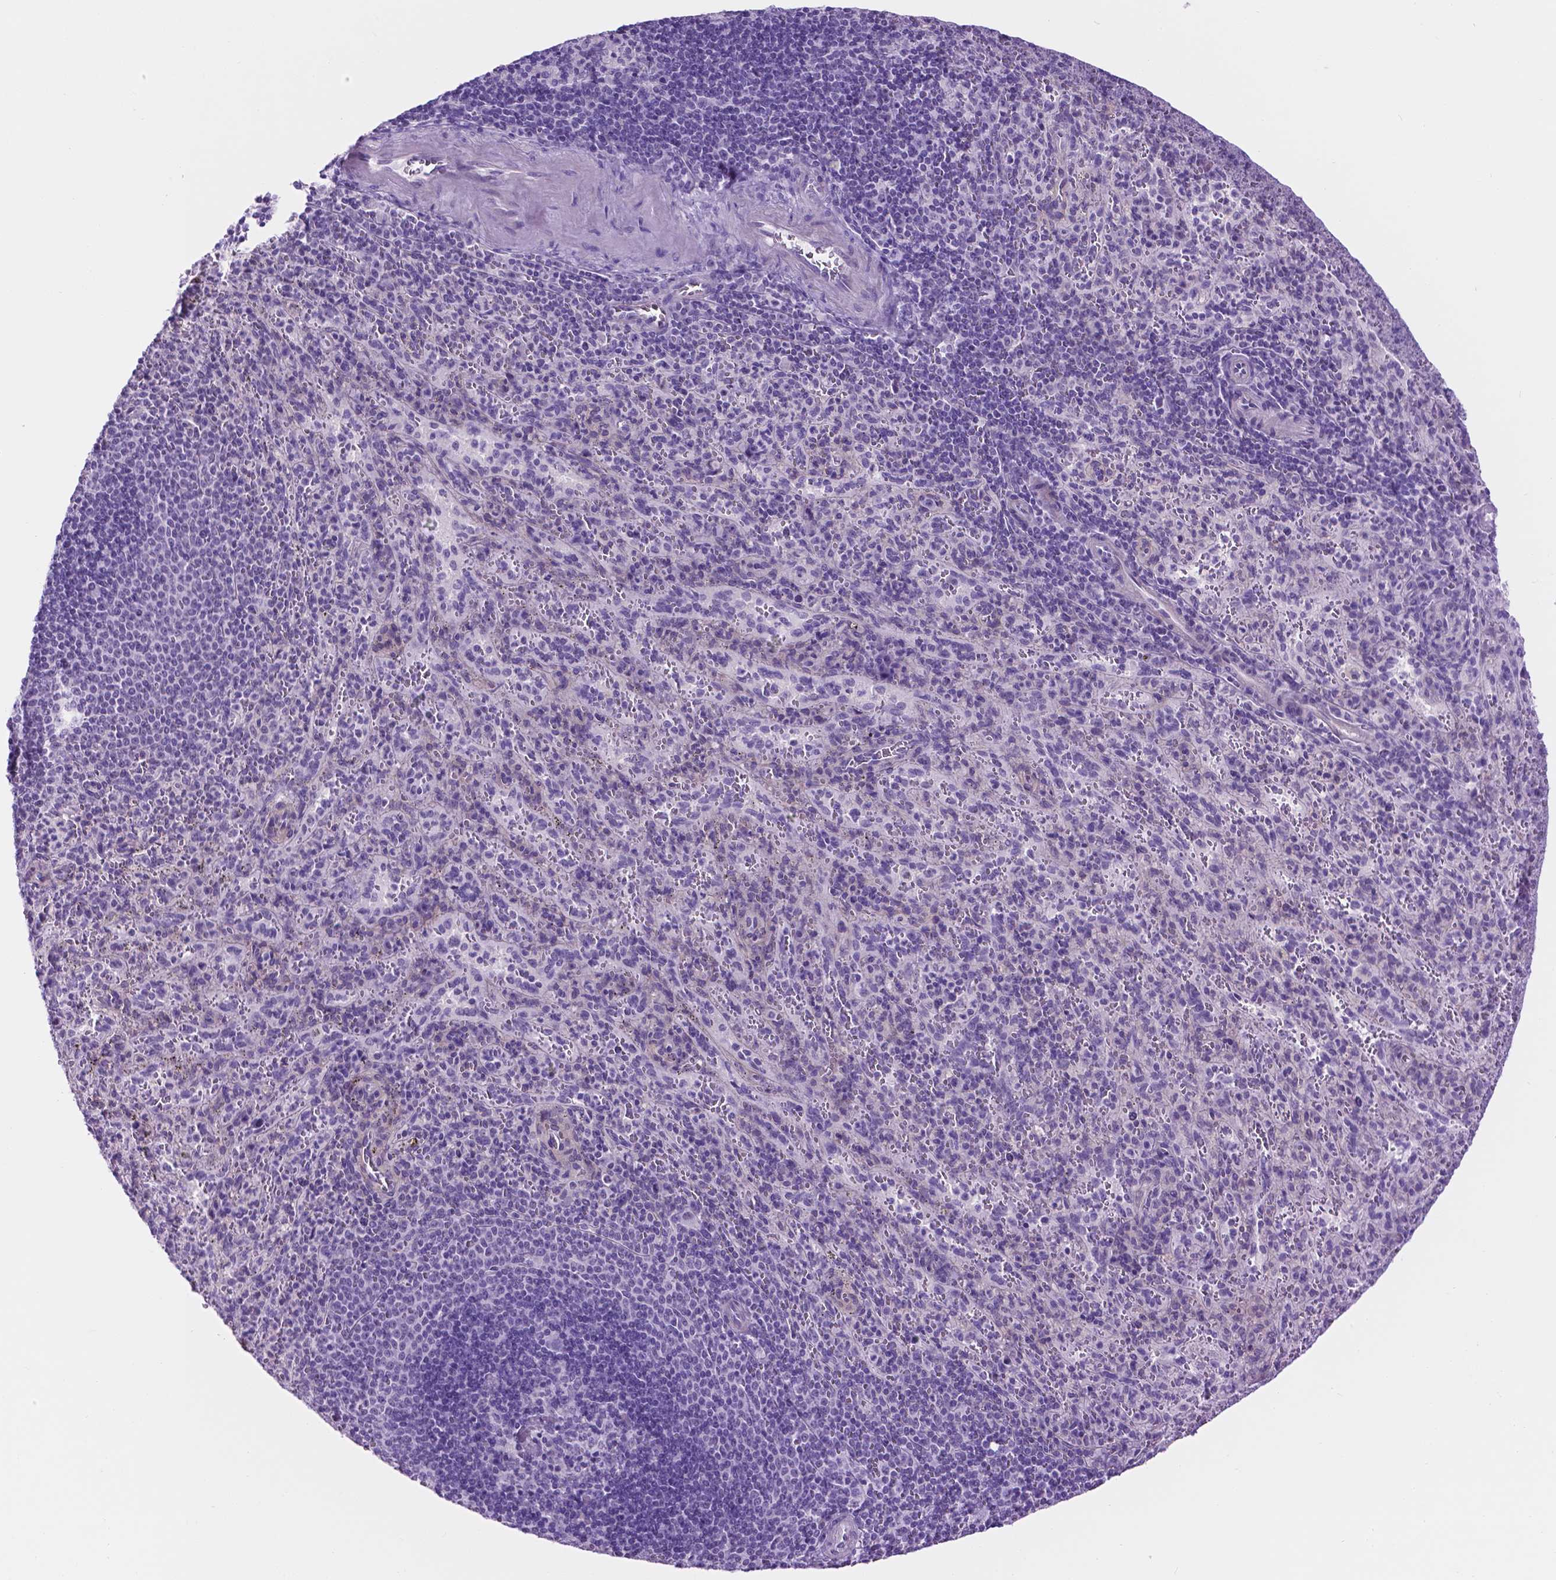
{"staining": {"intensity": "negative", "quantity": "none", "location": "none"}, "tissue": "spleen", "cell_type": "Cells in red pulp", "image_type": "normal", "snomed": [{"axis": "morphology", "description": "Normal tissue, NOS"}, {"axis": "topography", "description": "Spleen"}], "caption": "This is a image of IHC staining of normal spleen, which shows no positivity in cells in red pulp.", "gene": "TACSTD2", "patient": {"sex": "male", "age": 57}}